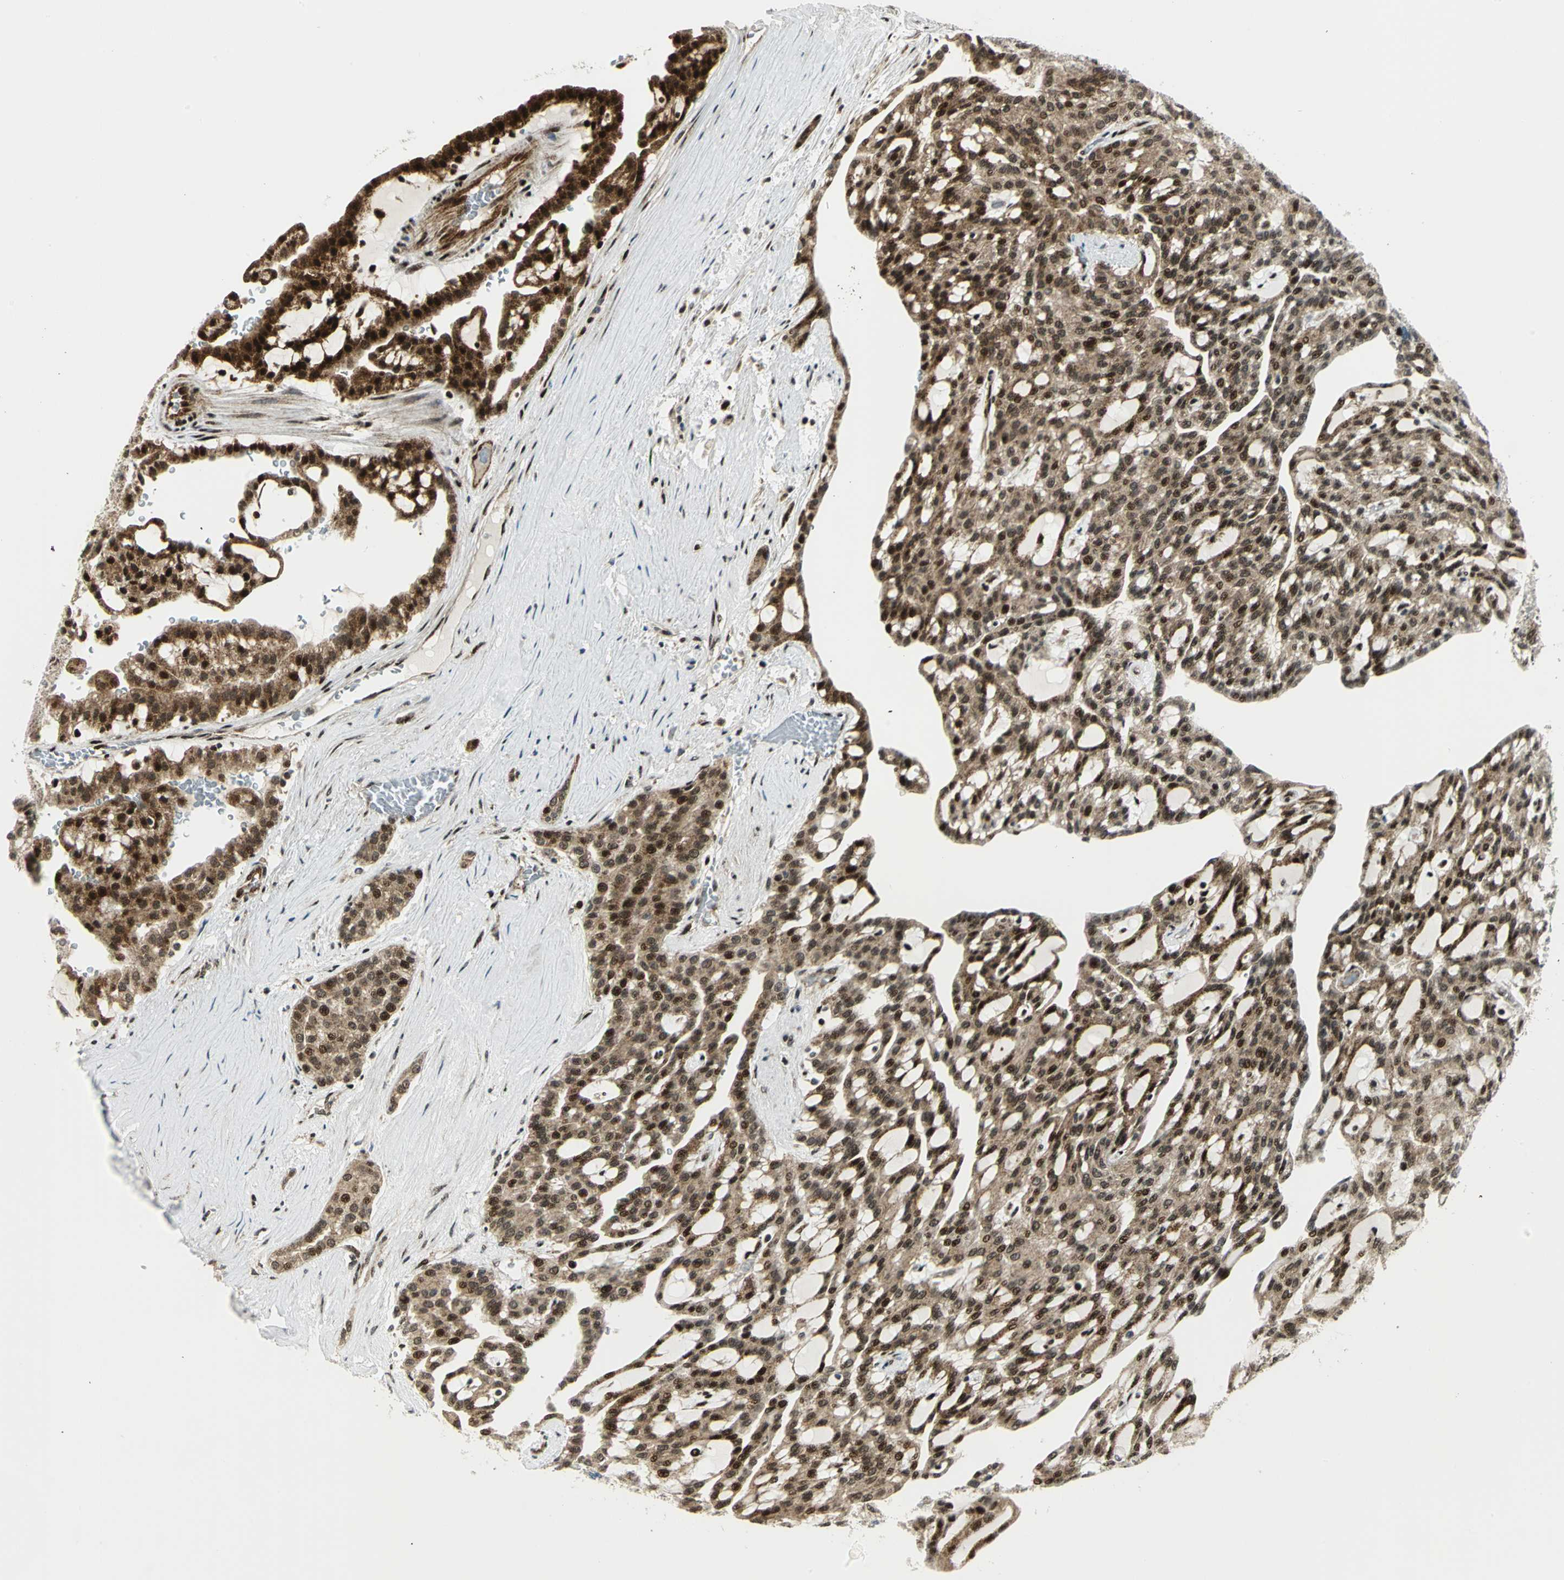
{"staining": {"intensity": "strong", "quantity": ">75%", "location": "cytoplasmic/membranous,nuclear"}, "tissue": "renal cancer", "cell_type": "Tumor cells", "image_type": "cancer", "snomed": [{"axis": "morphology", "description": "Adenocarcinoma, NOS"}, {"axis": "topography", "description": "Kidney"}], "caption": "Human renal adenocarcinoma stained for a protein (brown) exhibits strong cytoplasmic/membranous and nuclear positive staining in about >75% of tumor cells.", "gene": "COPS5", "patient": {"sex": "male", "age": 63}}